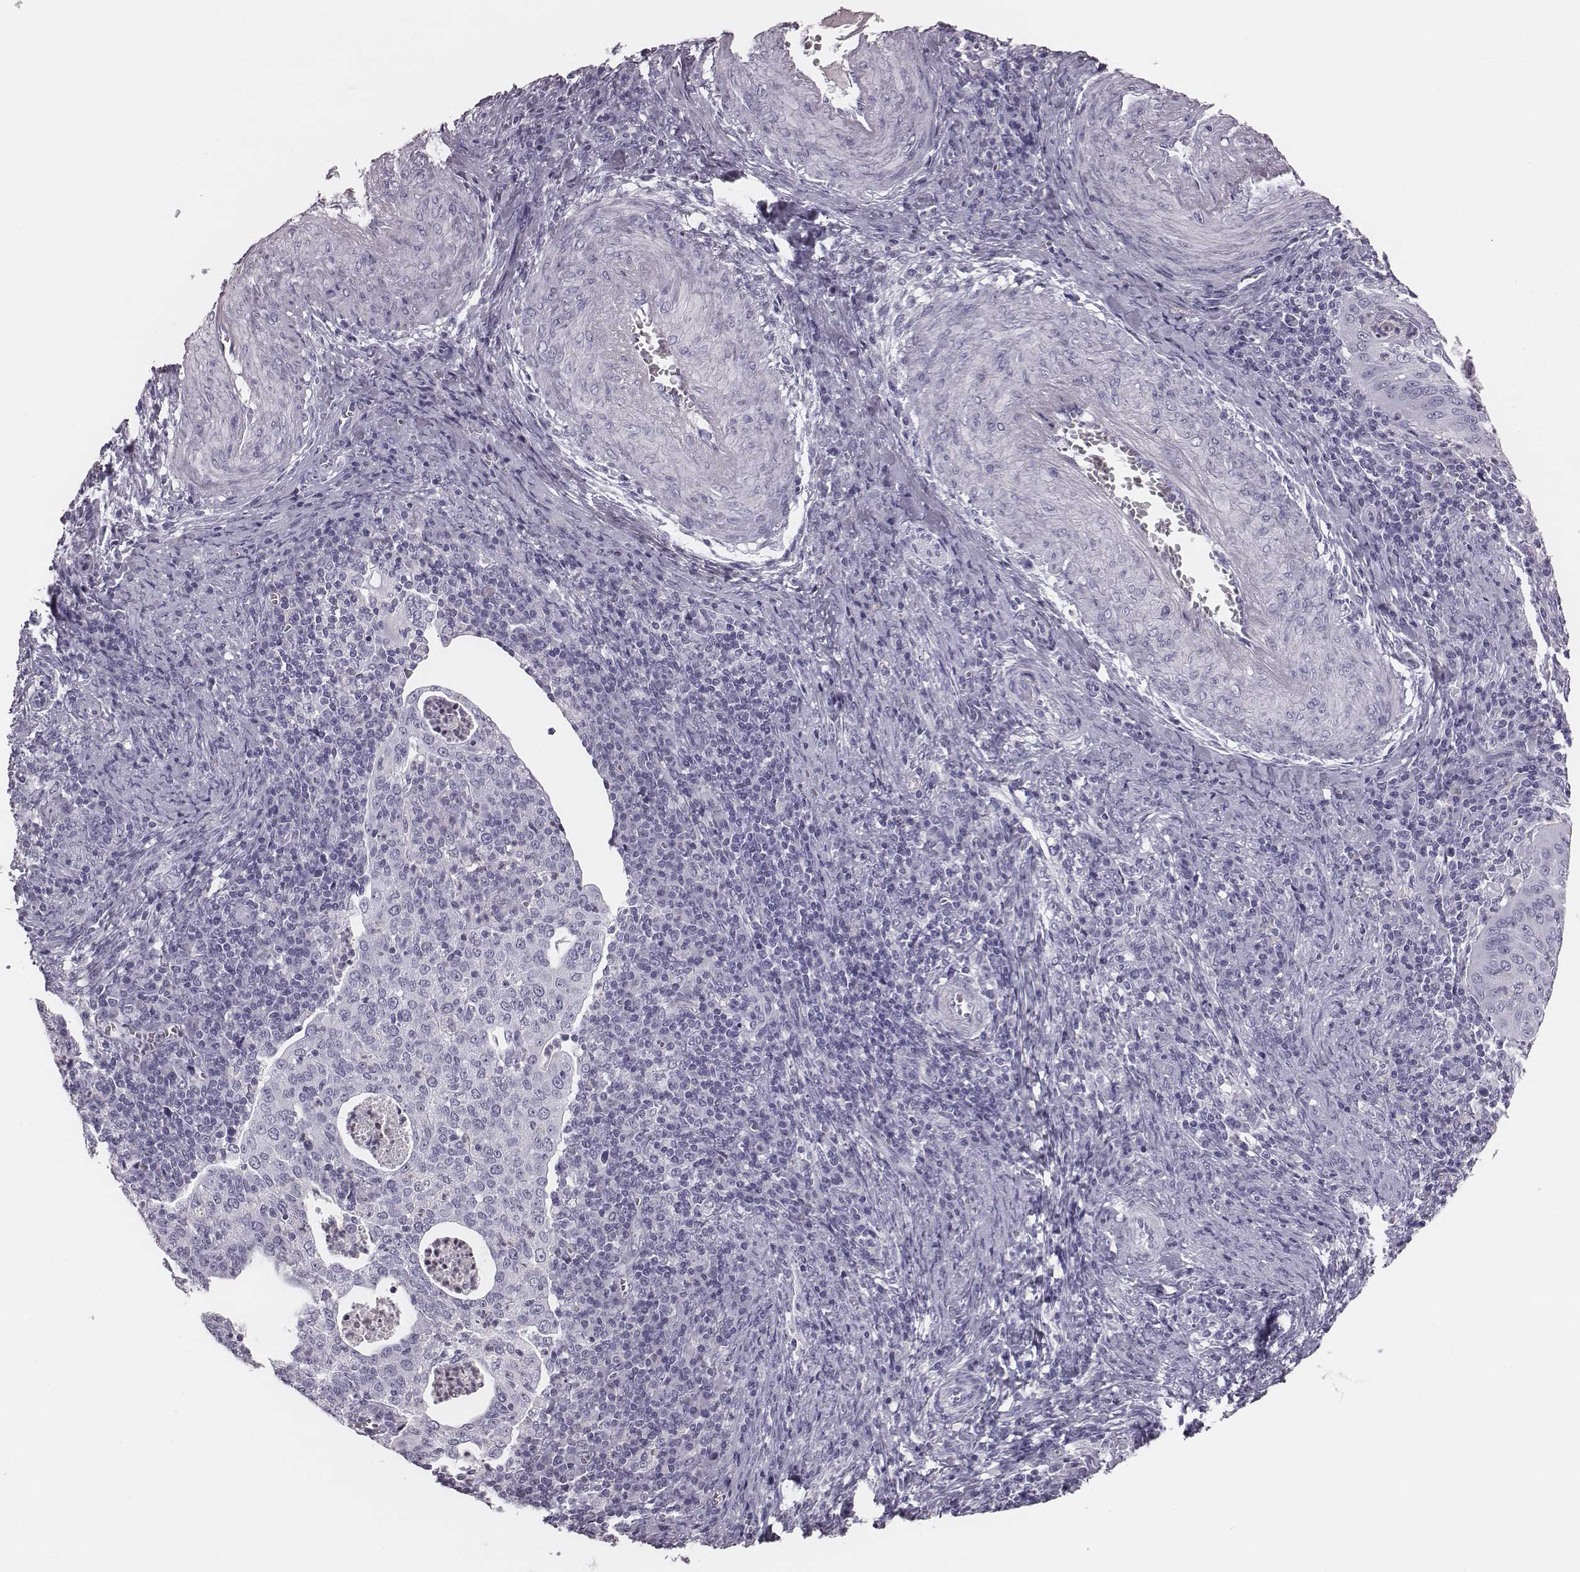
{"staining": {"intensity": "negative", "quantity": "none", "location": "none"}, "tissue": "cervical cancer", "cell_type": "Tumor cells", "image_type": "cancer", "snomed": [{"axis": "morphology", "description": "Squamous cell carcinoma, NOS"}, {"axis": "topography", "description": "Cervix"}], "caption": "This is an immunohistochemistry (IHC) micrograph of human cervical cancer. There is no expression in tumor cells.", "gene": "CSH1", "patient": {"sex": "female", "age": 39}}